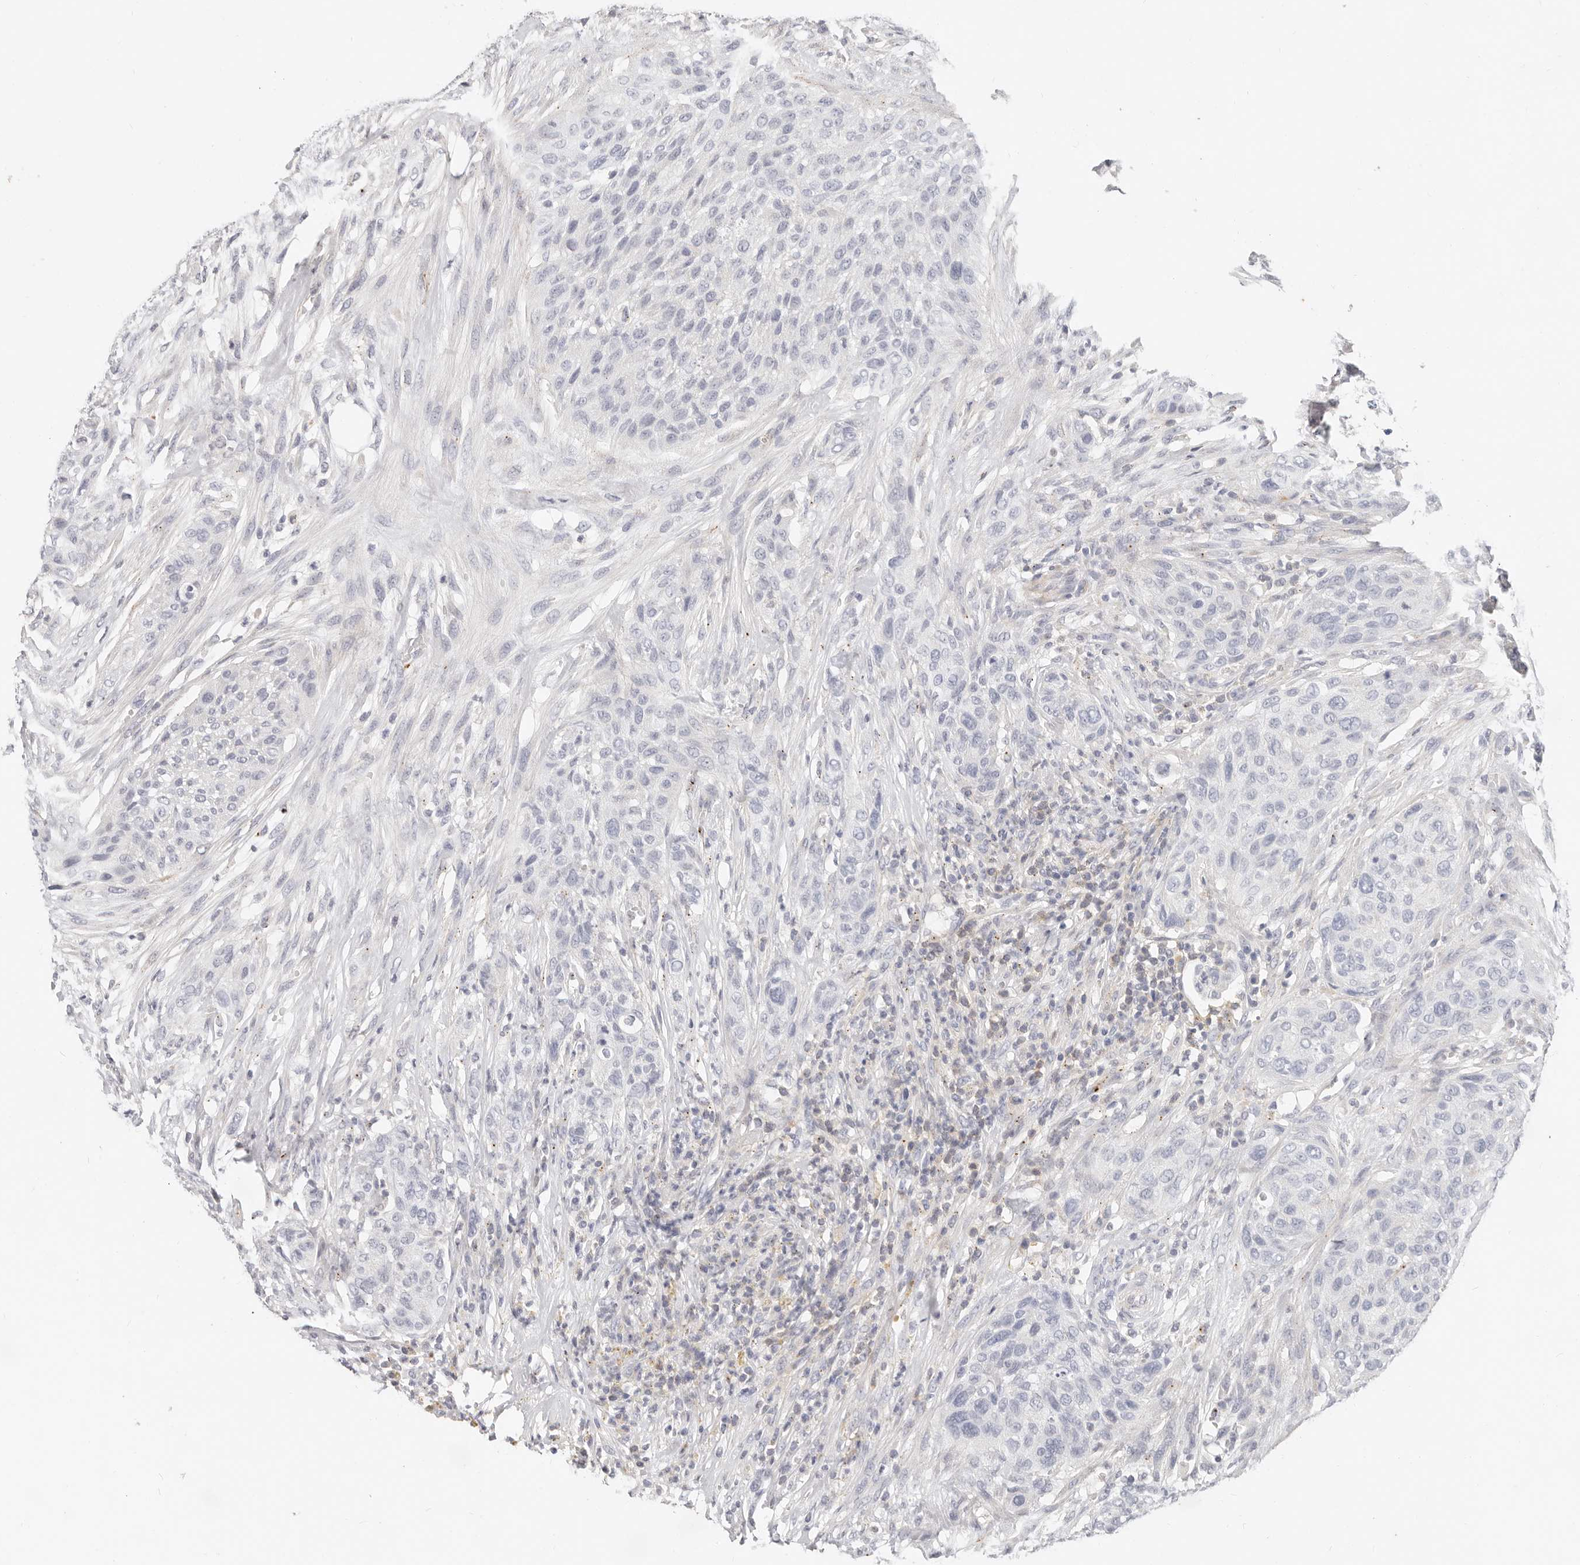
{"staining": {"intensity": "negative", "quantity": "none", "location": "none"}, "tissue": "urothelial cancer", "cell_type": "Tumor cells", "image_type": "cancer", "snomed": [{"axis": "morphology", "description": "Urothelial carcinoma, High grade"}, {"axis": "topography", "description": "Urinary bladder"}], "caption": "High magnification brightfield microscopy of urothelial cancer stained with DAB (3,3'-diaminobenzidine) (brown) and counterstained with hematoxylin (blue): tumor cells show no significant positivity.", "gene": "ZRANB1", "patient": {"sex": "male", "age": 35}}